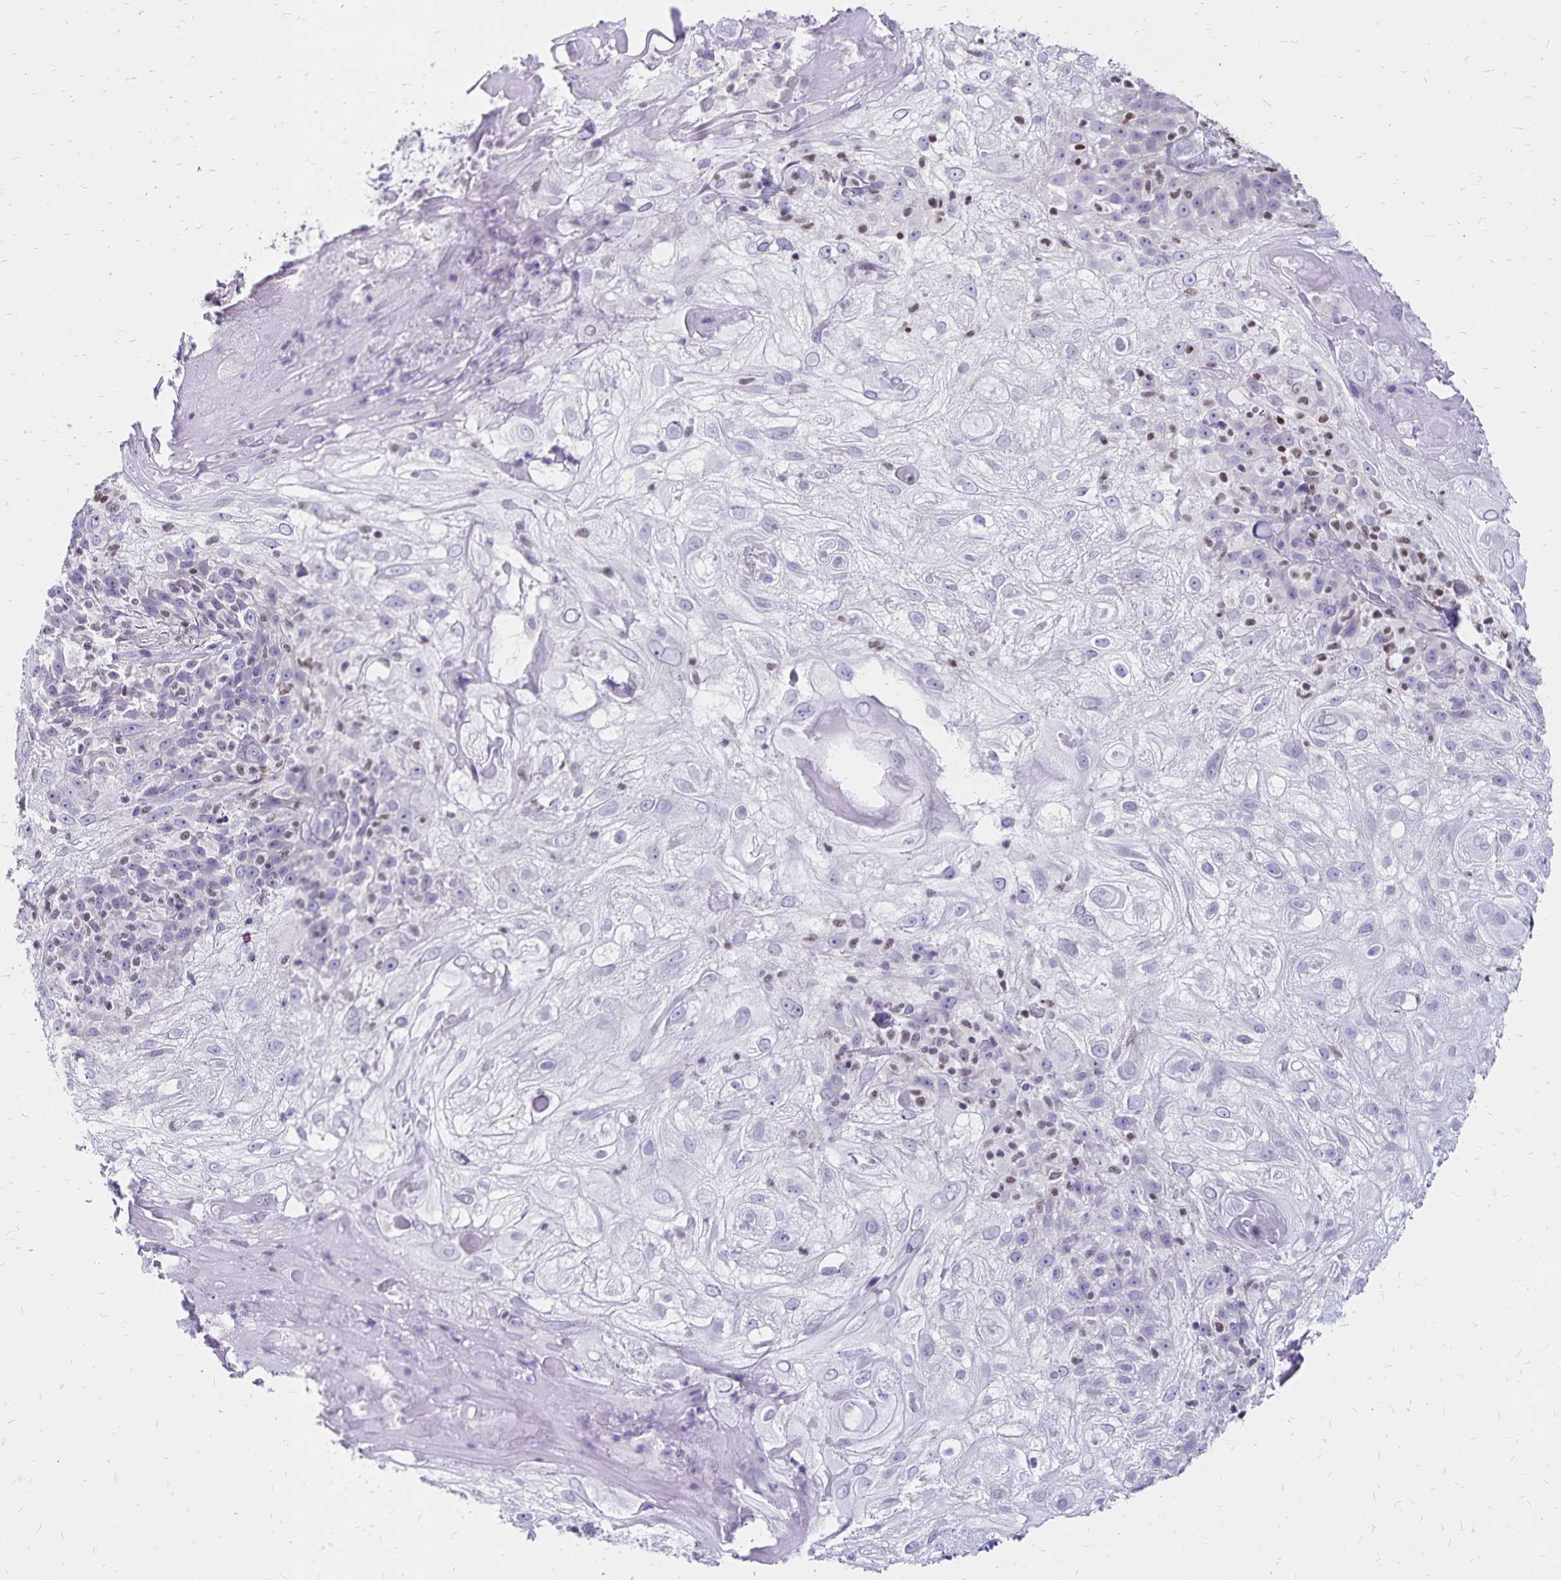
{"staining": {"intensity": "negative", "quantity": "none", "location": "none"}, "tissue": "skin cancer", "cell_type": "Tumor cells", "image_type": "cancer", "snomed": [{"axis": "morphology", "description": "Normal tissue, NOS"}, {"axis": "morphology", "description": "Squamous cell carcinoma, NOS"}, {"axis": "topography", "description": "Skin"}], "caption": "High magnification brightfield microscopy of skin squamous cell carcinoma stained with DAB (brown) and counterstained with hematoxylin (blue): tumor cells show no significant expression.", "gene": "IKZF1", "patient": {"sex": "female", "age": 83}}